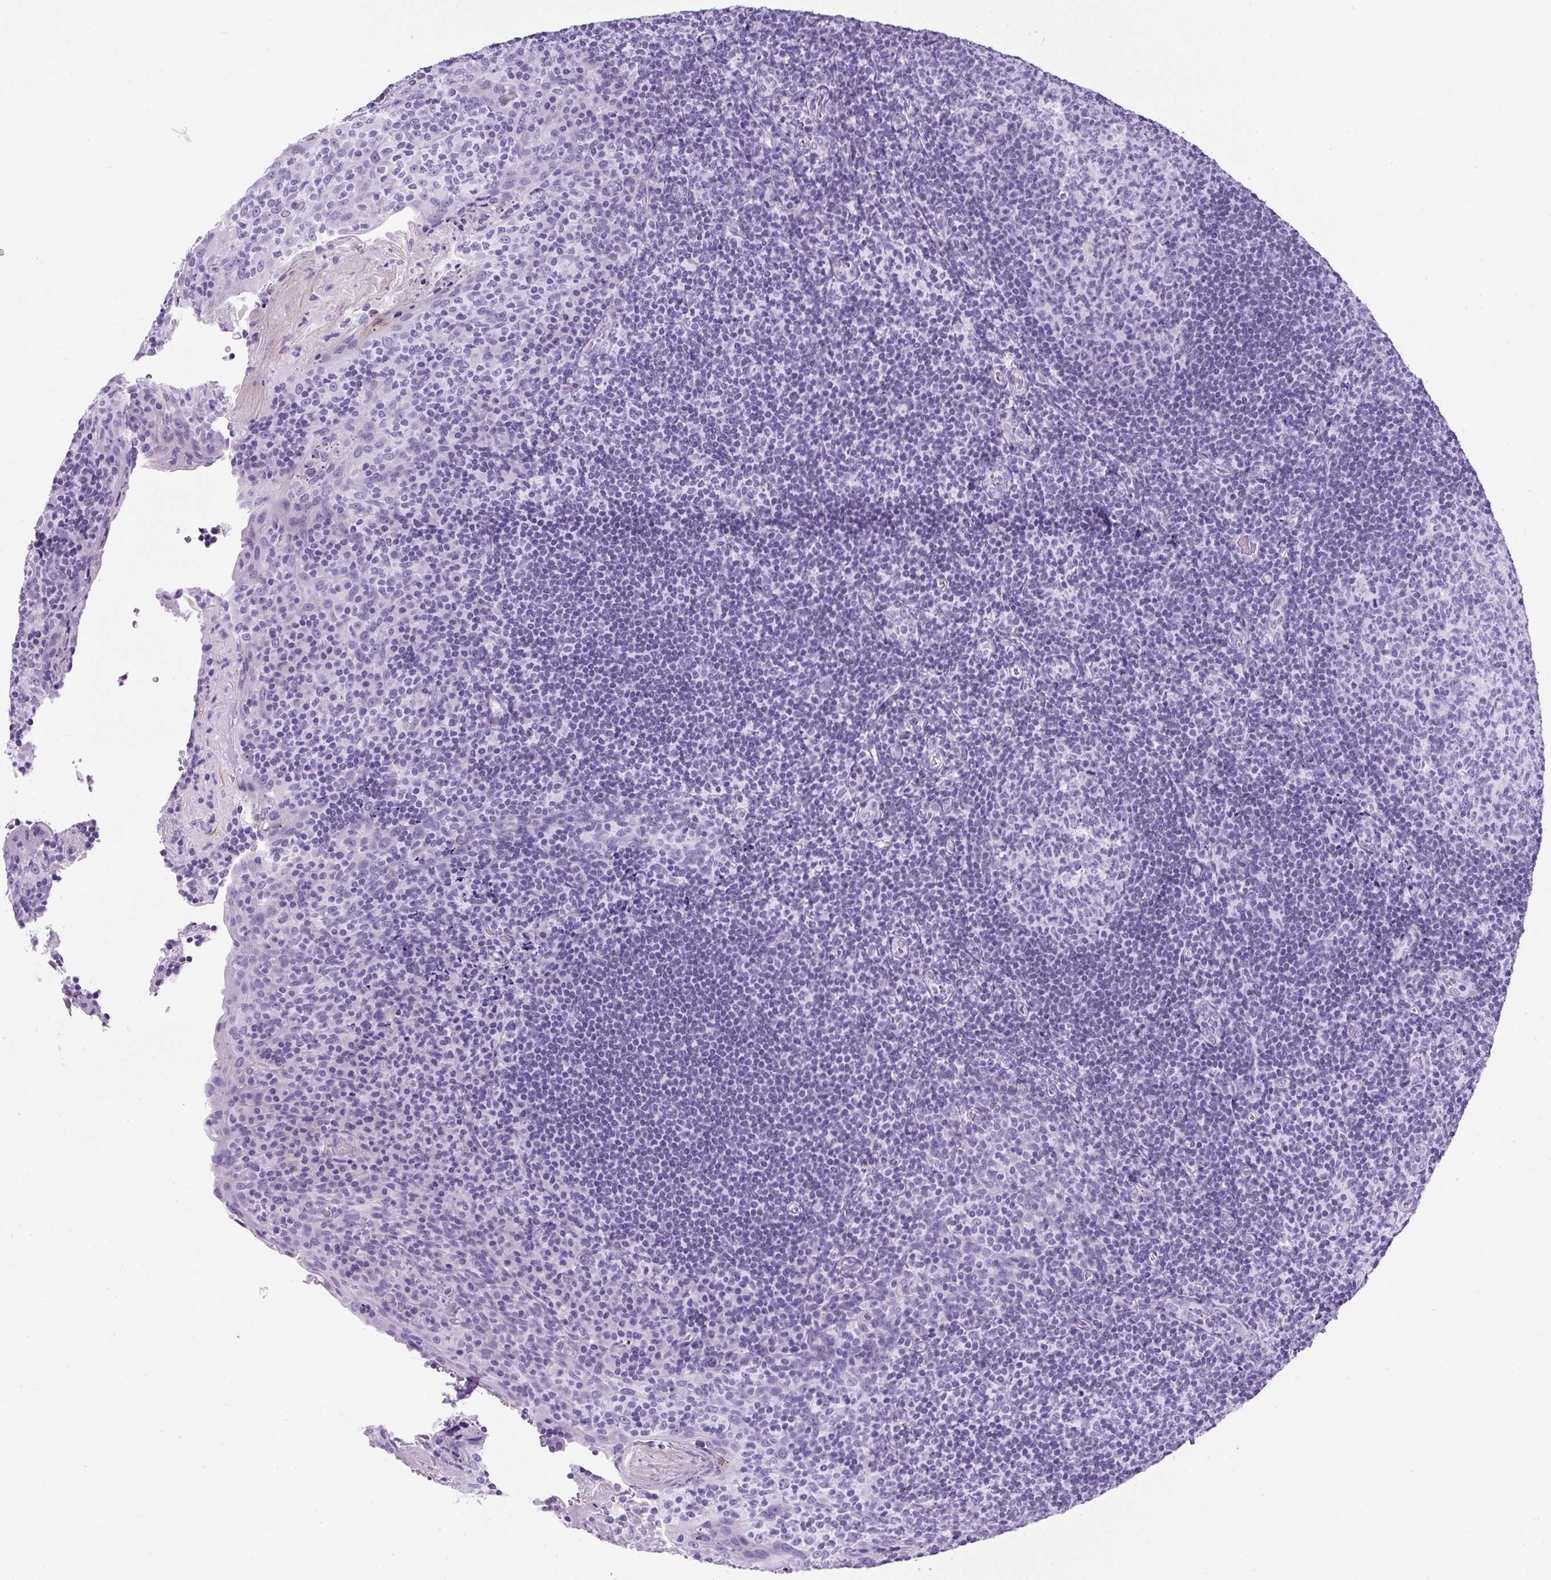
{"staining": {"intensity": "negative", "quantity": "none", "location": "none"}, "tissue": "tonsil", "cell_type": "Germinal center cells", "image_type": "normal", "snomed": [{"axis": "morphology", "description": "Normal tissue, NOS"}, {"axis": "topography", "description": "Tonsil"}], "caption": "This is an IHC image of normal tonsil. There is no expression in germinal center cells.", "gene": "UPP1", "patient": {"sex": "male", "age": 17}}